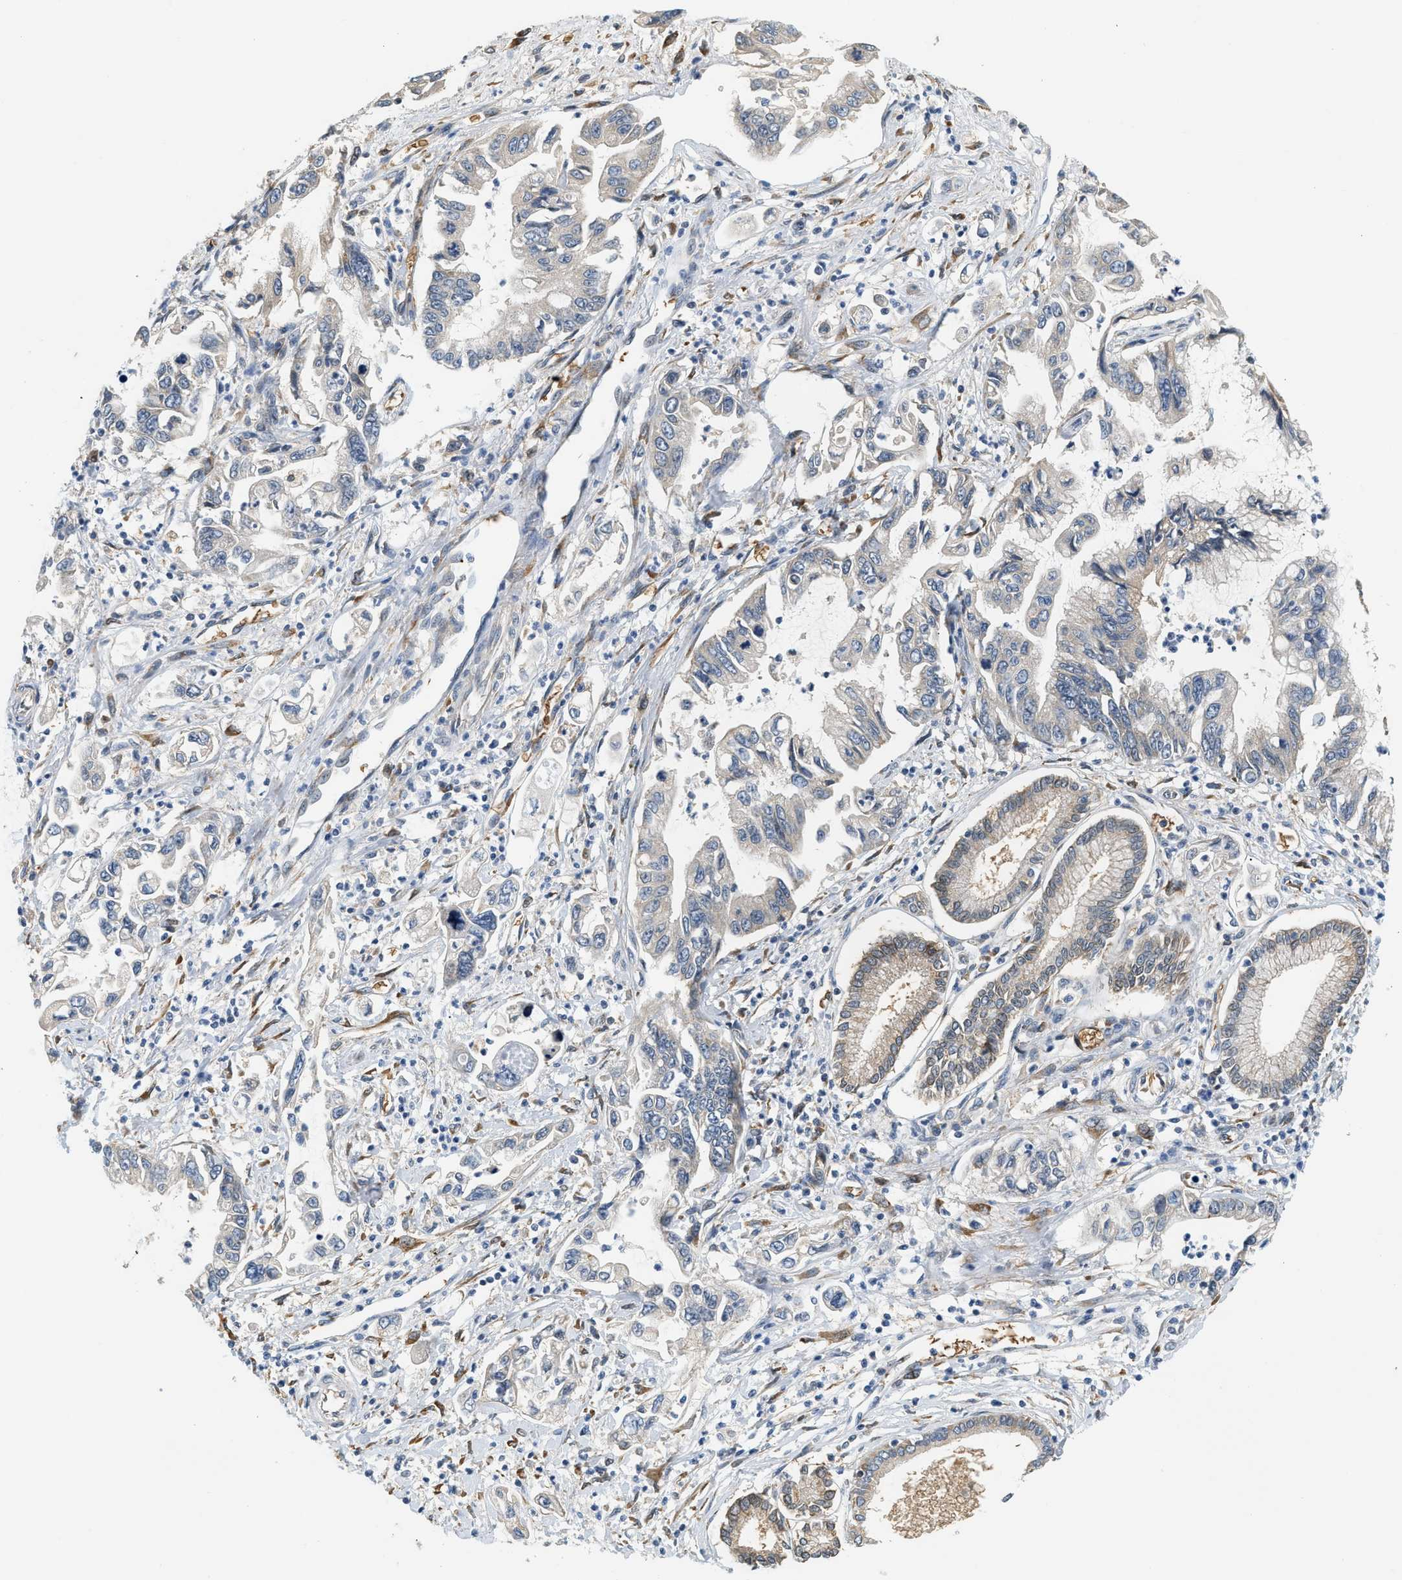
{"staining": {"intensity": "weak", "quantity": "<25%", "location": "cytoplasmic/membranous"}, "tissue": "pancreatic cancer", "cell_type": "Tumor cells", "image_type": "cancer", "snomed": [{"axis": "morphology", "description": "Adenocarcinoma, NOS"}, {"axis": "topography", "description": "Pancreas"}], "caption": "High magnification brightfield microscopy of adenocarcinoma (pancreatic) stained with DAB (3,3'-diaminobenzidine) (brown) and counterstained with hematoxylin (blue): tumor cells show no significant positivity. (DAB (3,3'-diaminobenzidine) immunohistochemistry visualized using brightfield microscopy, high magnification).", "gene": "CYTH2", "patient": {"sex": "male", "age": 56}}